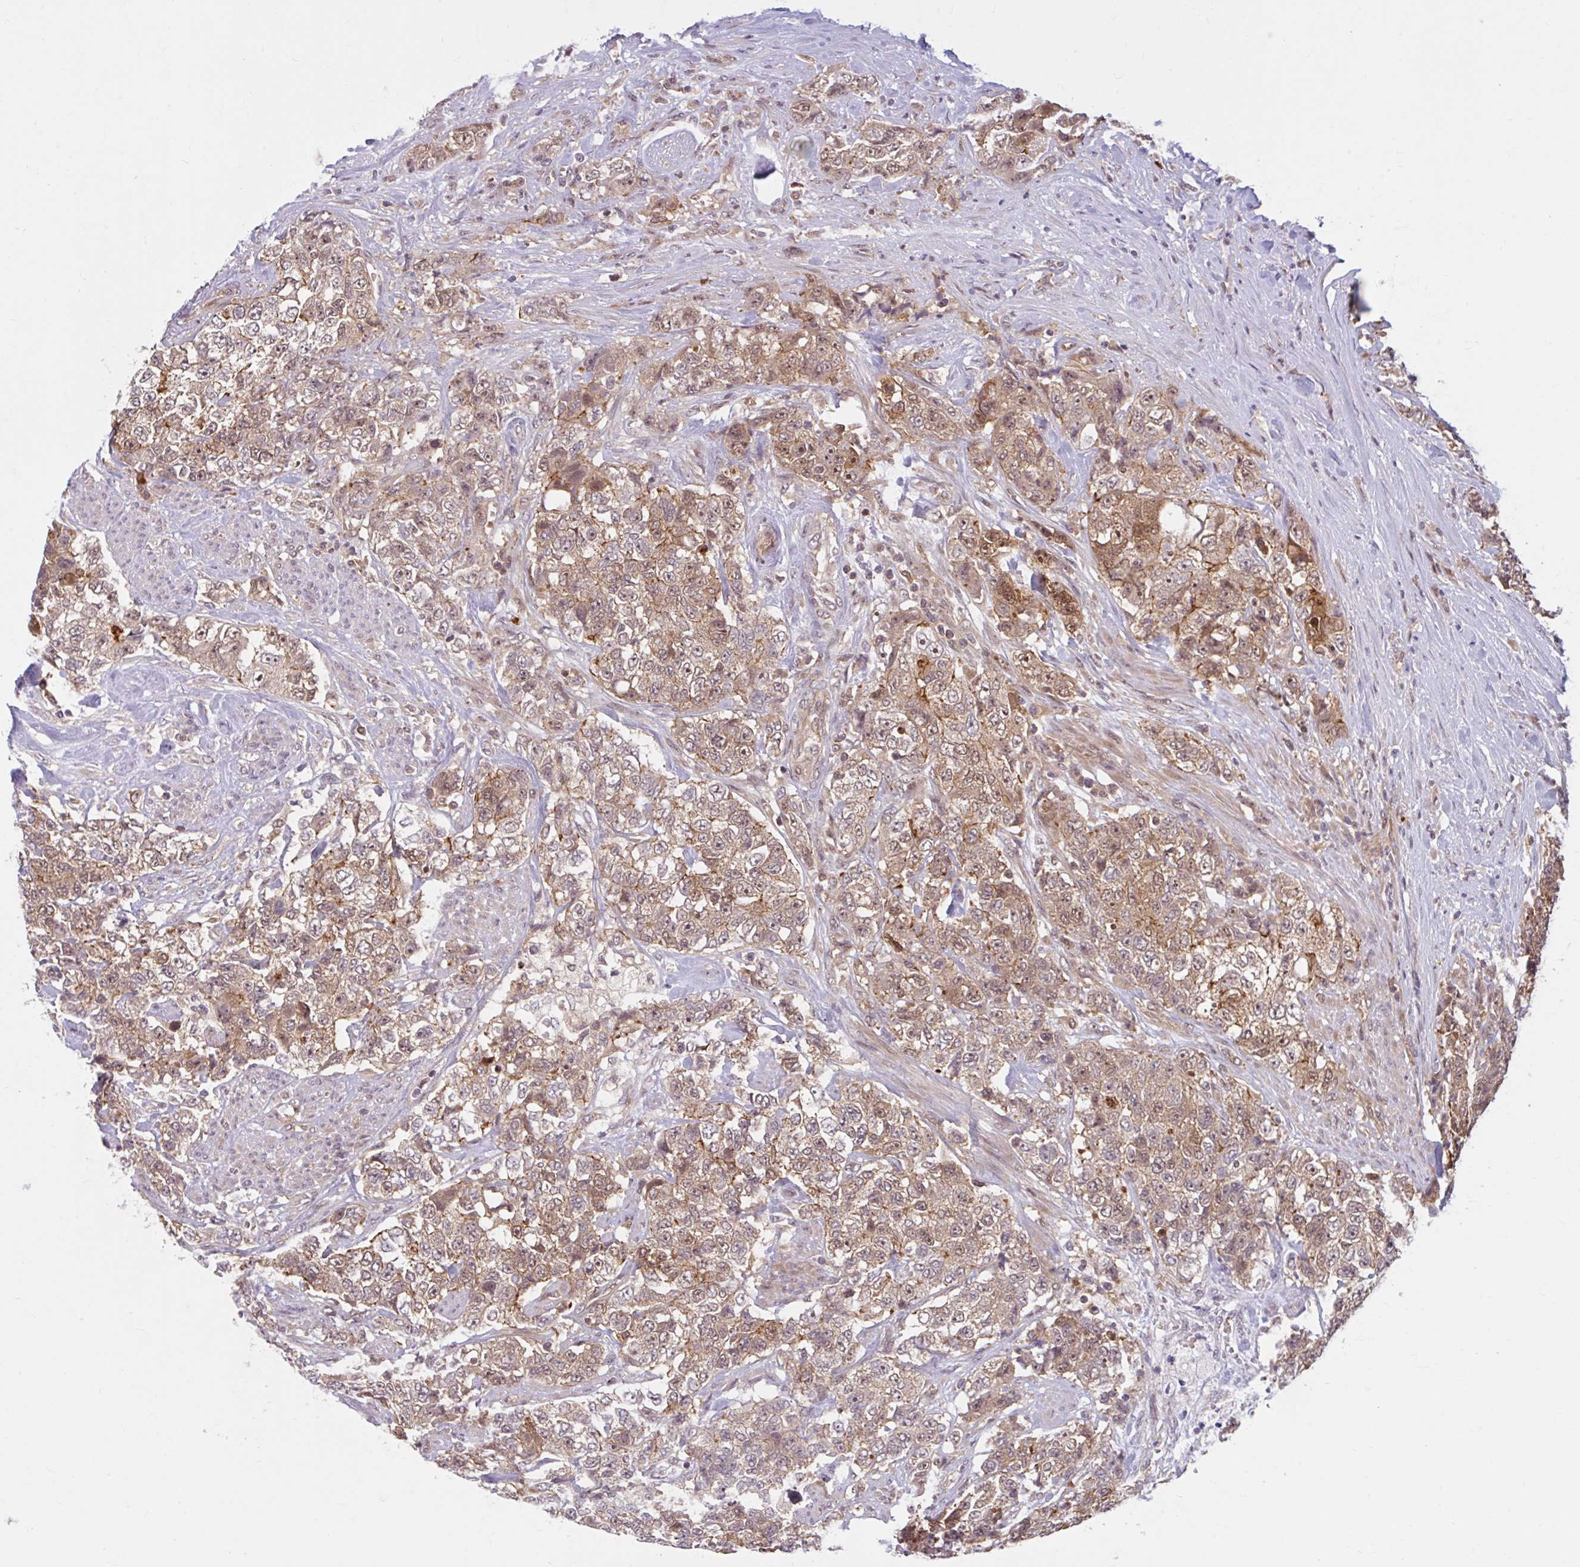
{"staining": {"intensity": "moderate", "quantity": ">75%", "location": "cytoplasmic/membranous,nuclear"}, "tissue": "urothelial cancer", "cell_type": "Tumor cells", "image_type": "cancer", "snomed": [{"axis": "morphology", "description": "Urothelial carcinoma, High grade"}, {"axis": "topography", "description": "Urinary bladder"}], "caption": "This is a histology image of immunohistochemistry staining of high-grade urothelial carcinoma, which shows moderate positivity in the cytoplasmic/membranous and nuclear of tumor cells.", "gene": "HMBS", "patient": {"sex": "female", "age": 78}}